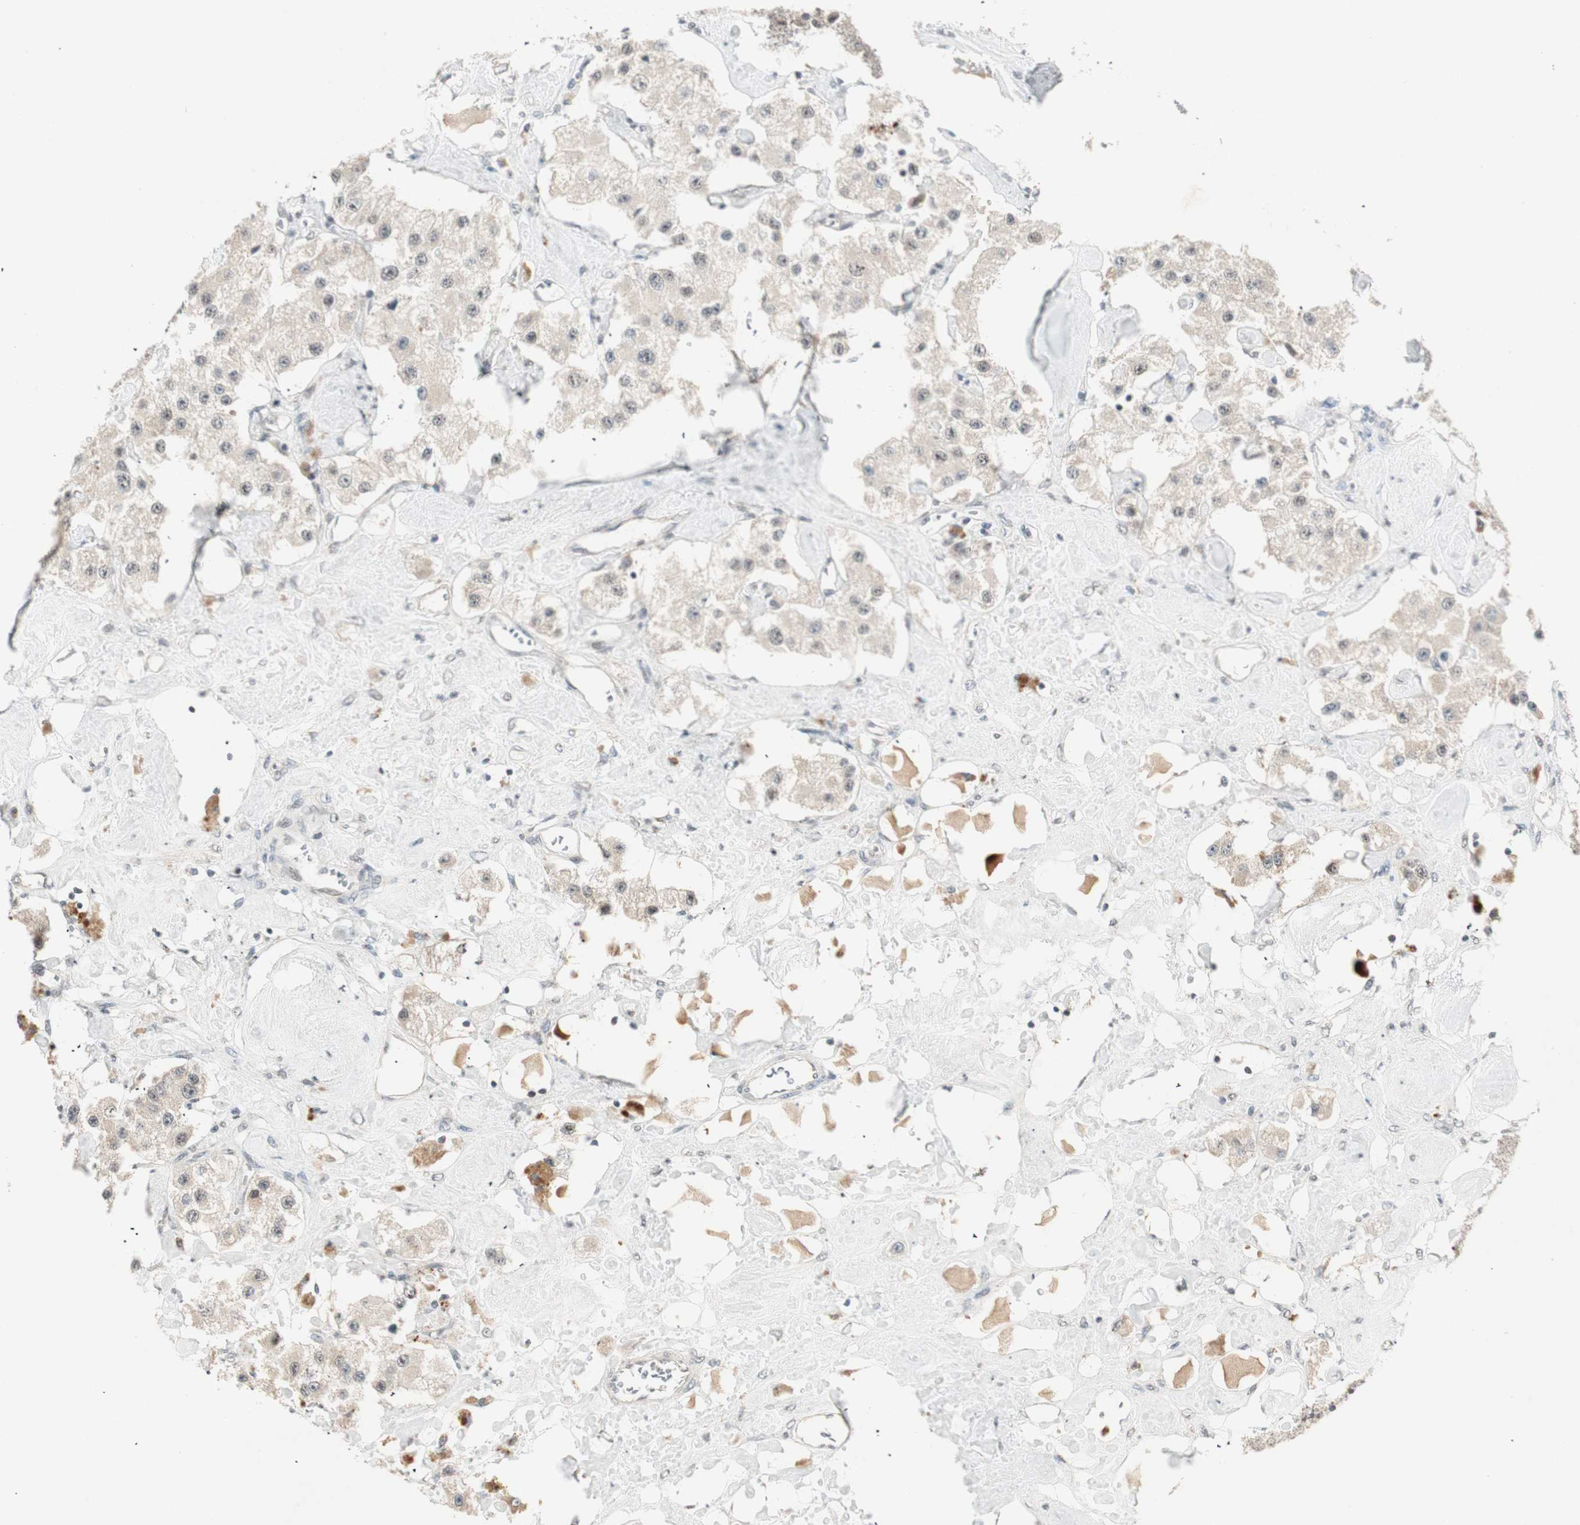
{"staining": {"intensity": "weak", "quantity": ">75%", "location": "cytoplasmic/membranous"}, "tissue": "carcinoid", "cell_type": "Tumor cells", "image_type": "cancer", "snomed": [{"axis": "morphology", "description": "Carcinoid, malignant, NOS"}, {"axis": "topography", "description": "Pancreas"}], "caption": "Immunohistochemical staining of carcinoid shows low levels of weak cytoplasmic/membranous protein expression in approximately >75% of tumor cells. Using DAB (3,3'-diaminobenzidine) (brown) and hematoxylin (blue) stains, captured at high magnification using brightfield microscopy.", "gene": "ACSL5", "patient": {"sex": "male", "age": 41}}